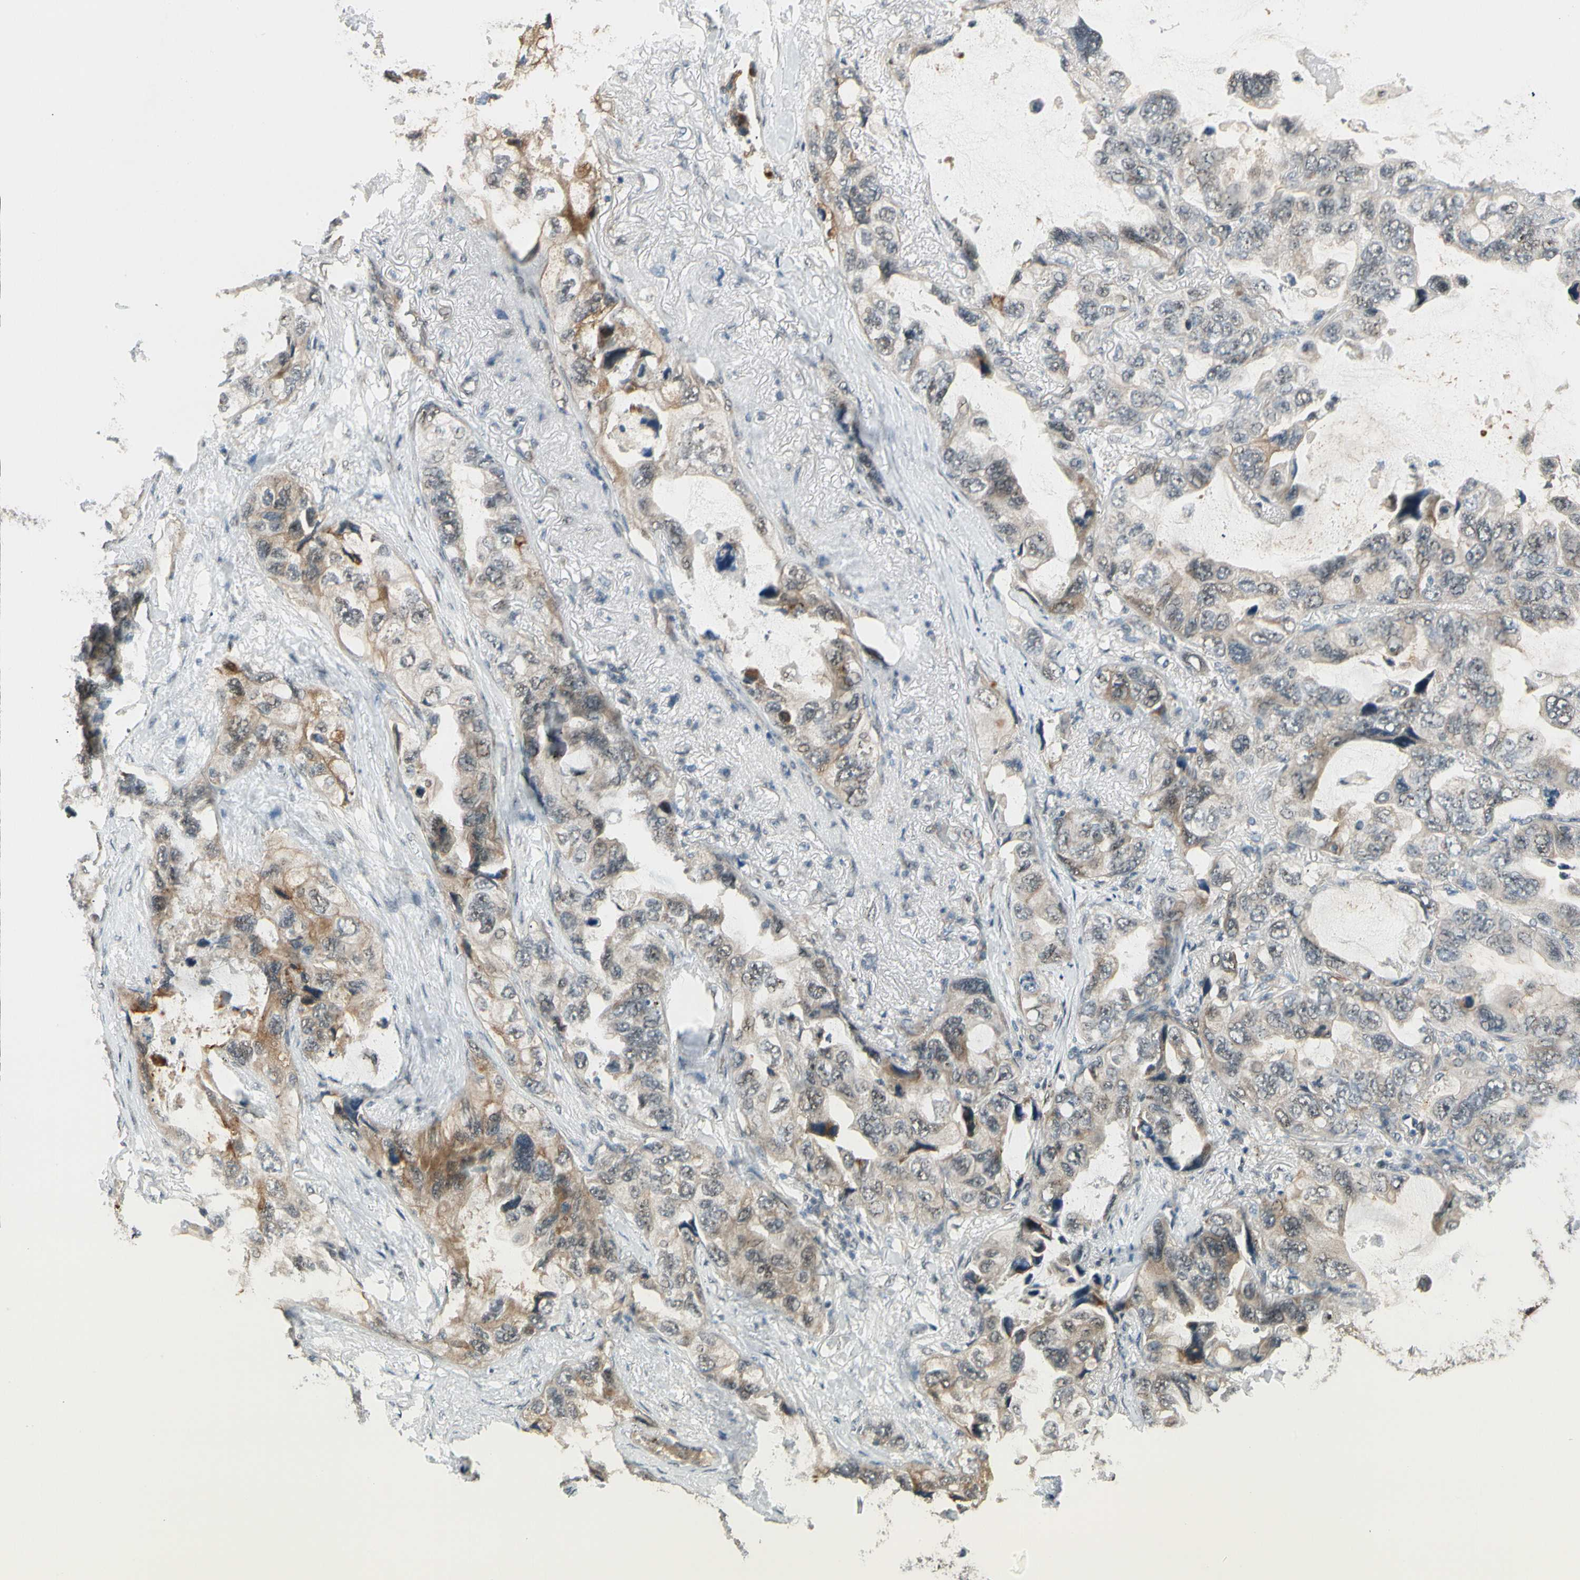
{"staining": {"intensity": "moderate", "quantity": "<25%", "location": "cytoplasmic/membranous"}, "tissue": "lung cancer", "cell_type": "Tumor cells", "image_type": "cancer", "snomed": [{"axis": "morphology", "description": "Squamous cell carcinoma, NOS"}, {"axis": "topography", "description": "Lung"}], "caption": "This photomicrograph exhibits immunohistochemistry staining of human squamous cell carcinoma (lung), with low moderate cytoplasmic/membranous expression in about <25% of tumor cells.", "gene": "MCPH1", "patient": {"sex": "female", "age": 73}}